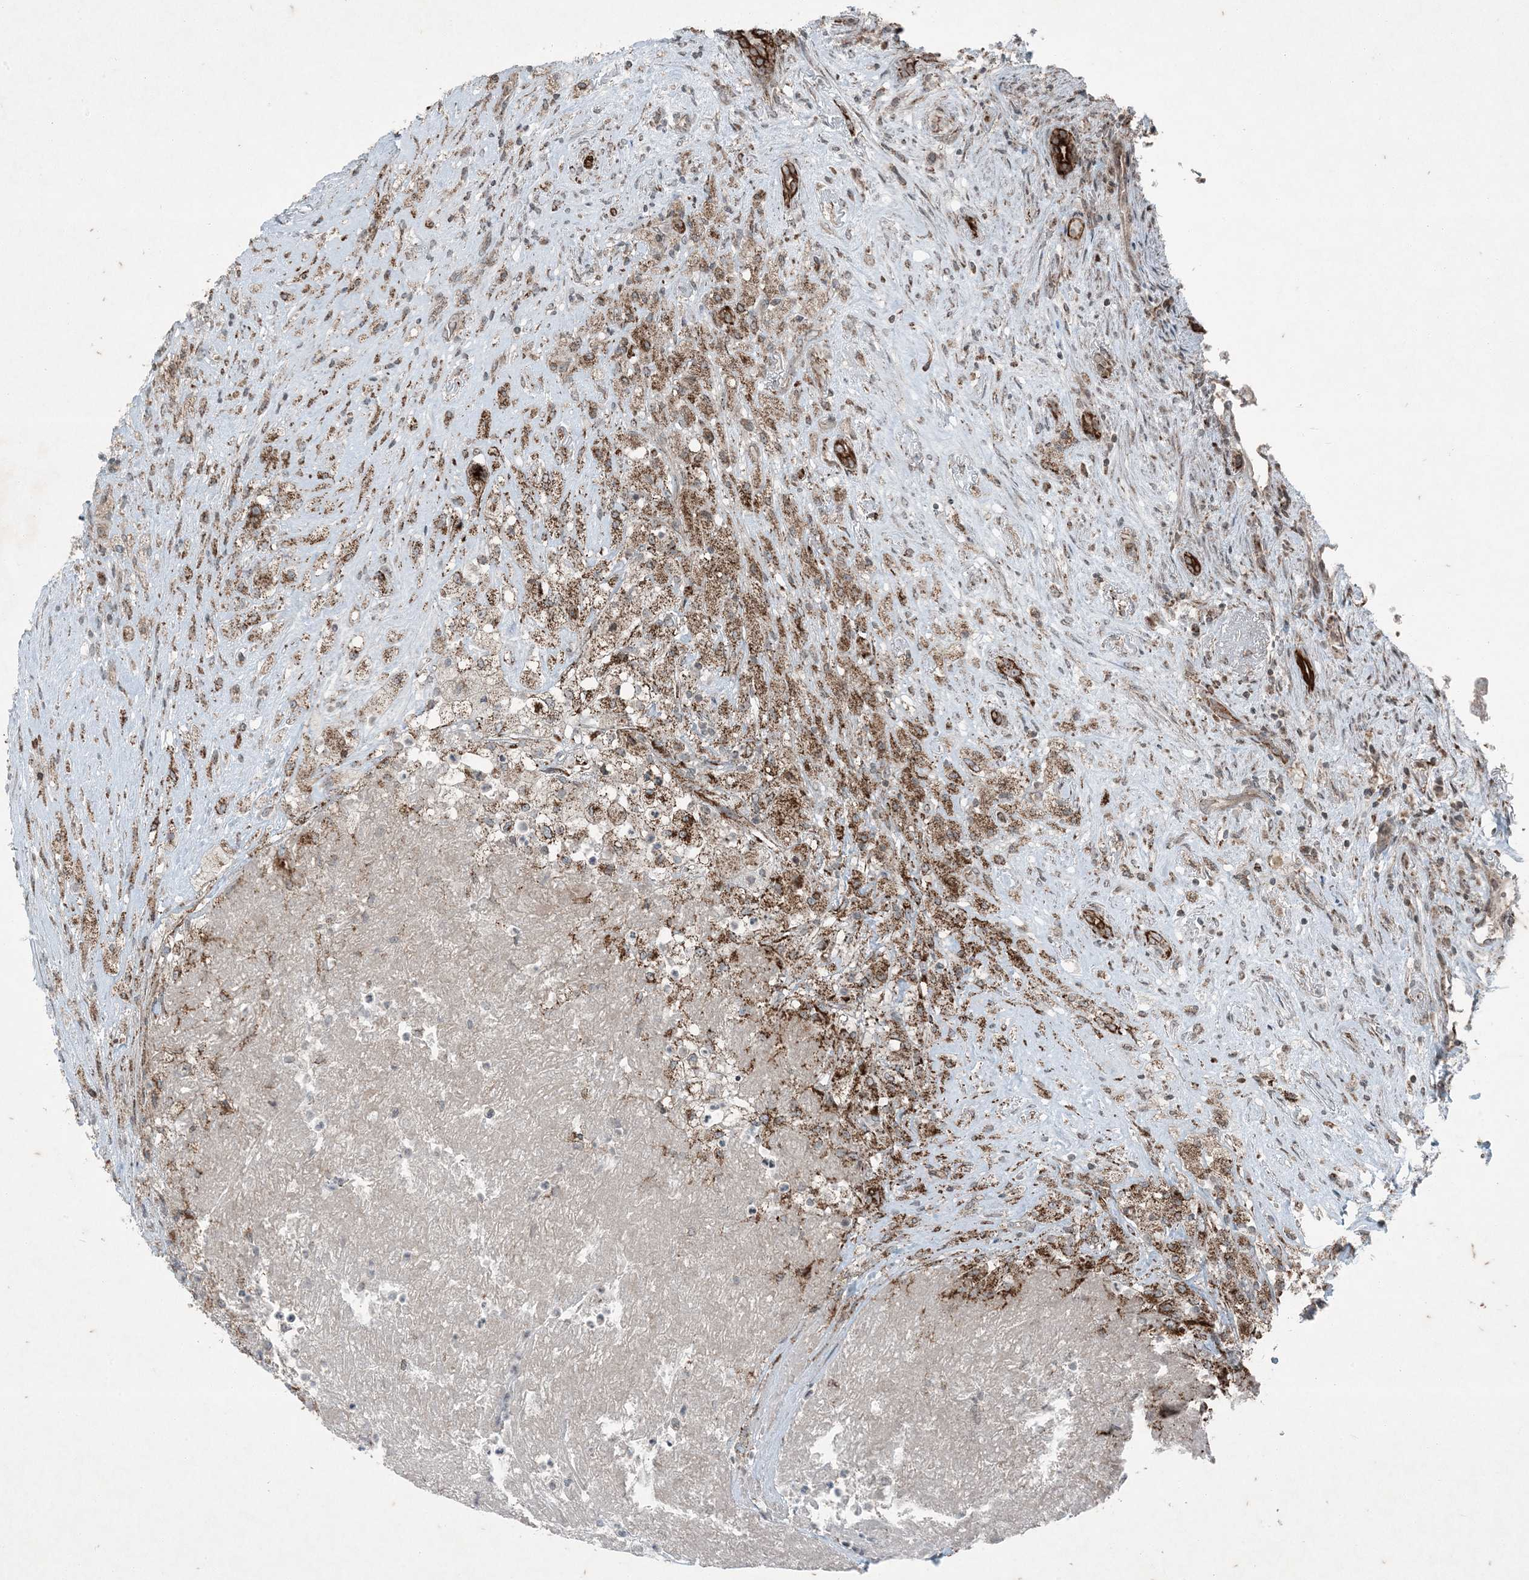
{"staining": {"intensity": "moderate", "quantity": "<25%", "location": "cytoplasmic/membranous"}, "tissue": "renal cancer", "cell_type": "Tumor cells", "image_type": "cancer", "snomed": [{"axis": "morphology", "description": "Adenocarcinoma, NOS"}, {"axis": "topography", "description": "Kidney"}], "caption": "Renal adenocarcinoma was stained to show a protein in brown. There is low levels of moderate cytoplasmic/membranous staining in about <25% of tumor cells.", "gene": "PC", "patient": {"sex": "female", "age": 54}}